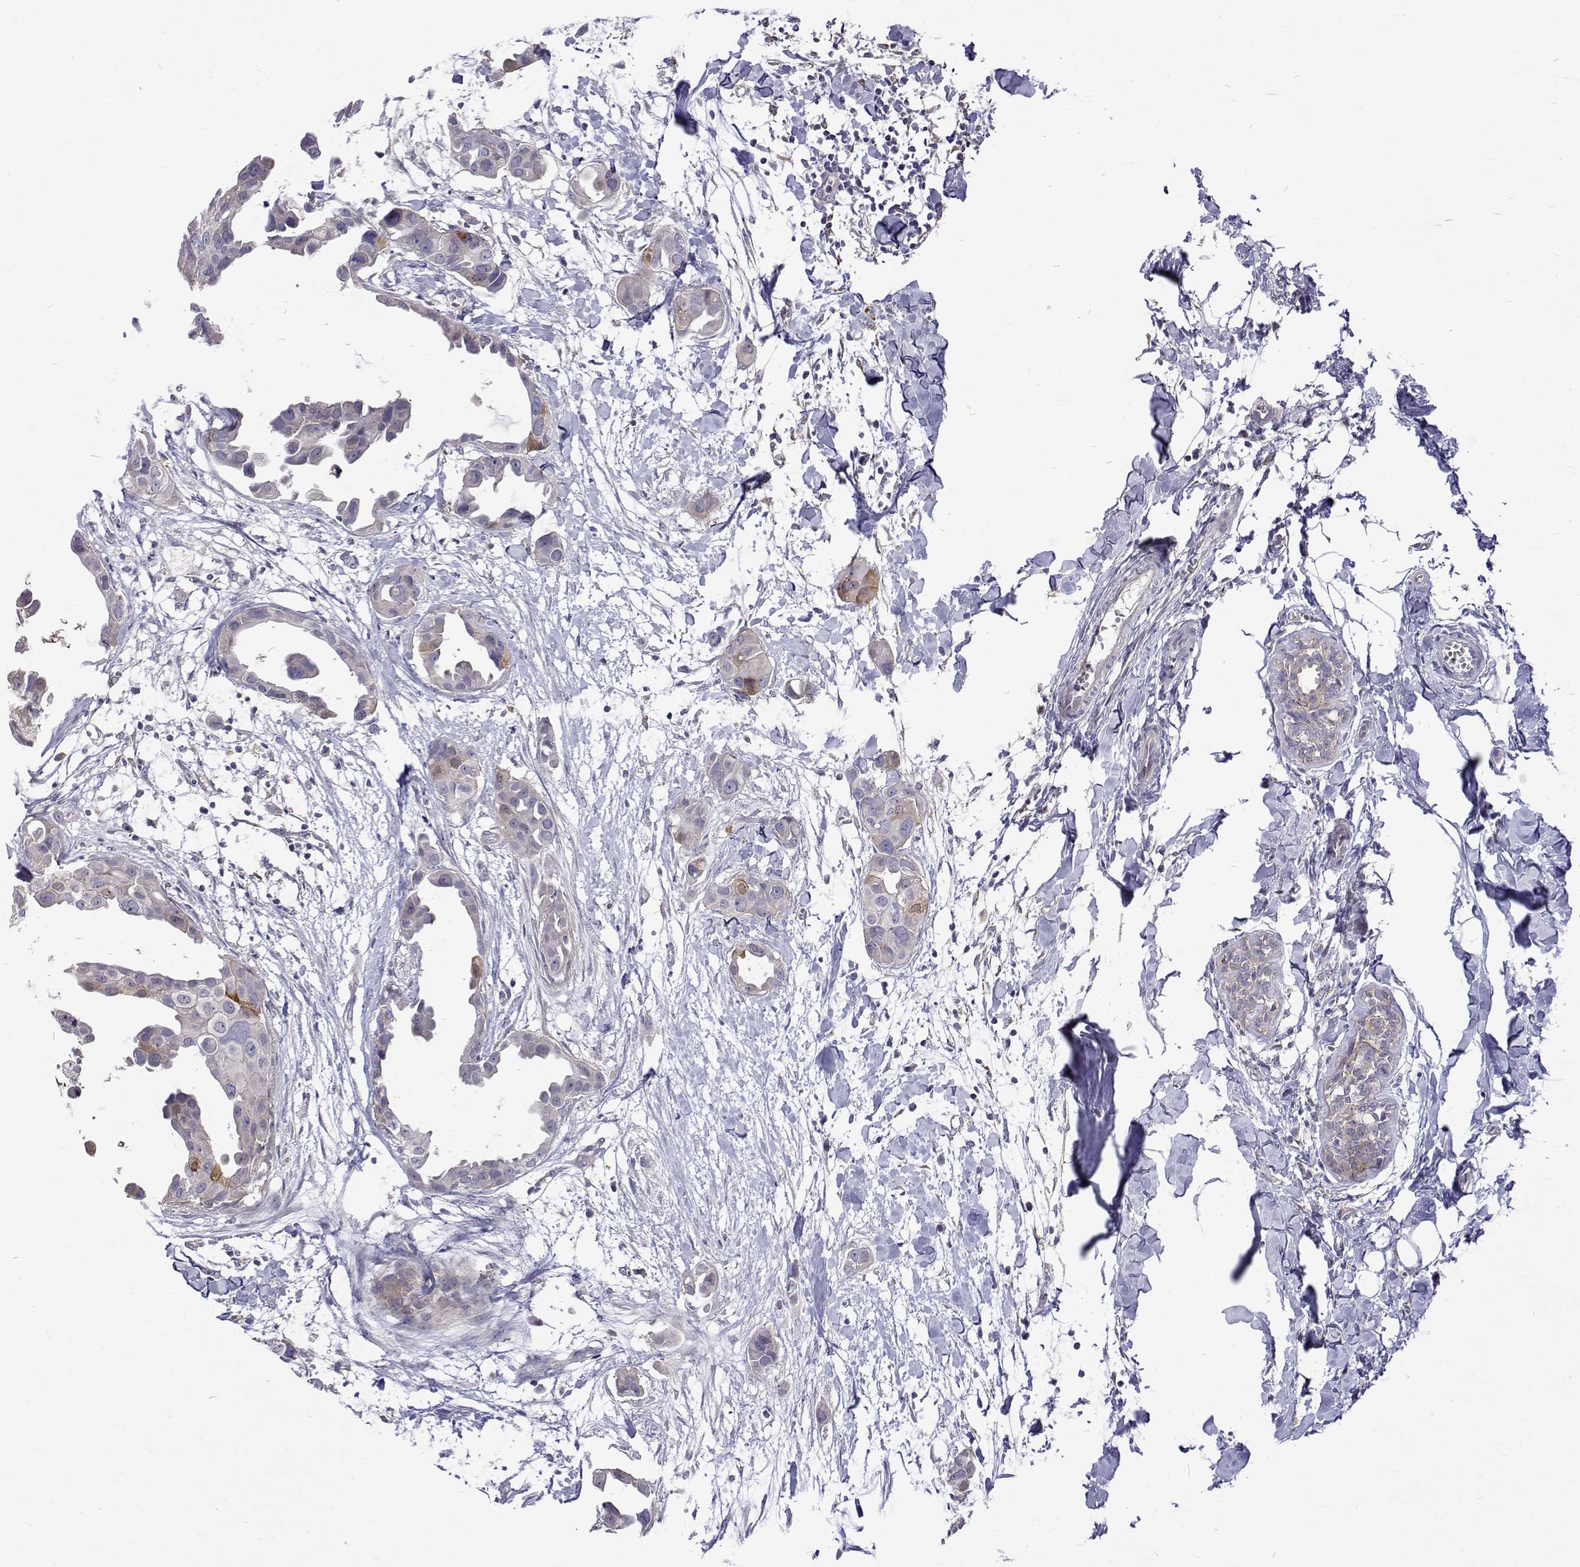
{"staining": {"intensity": "weak", "quantity": "<25%", "location": "cytoplasmic/membranous"}, "tissue": "breast cancer", "cell_type": "Tumor cells", "image_type": "cancer", "snomed": [{"axis": "morphology", "description": "Duct carcinoma"}, {"axis": "topography", "description": "Breast"}], "caption": "Immunohistochemical staining of breast infiltrating ductal carcinoma displays no significant staining in tumor cells.", "gene": "PADI1", "patient": {"sex": "female", "age": 38}}